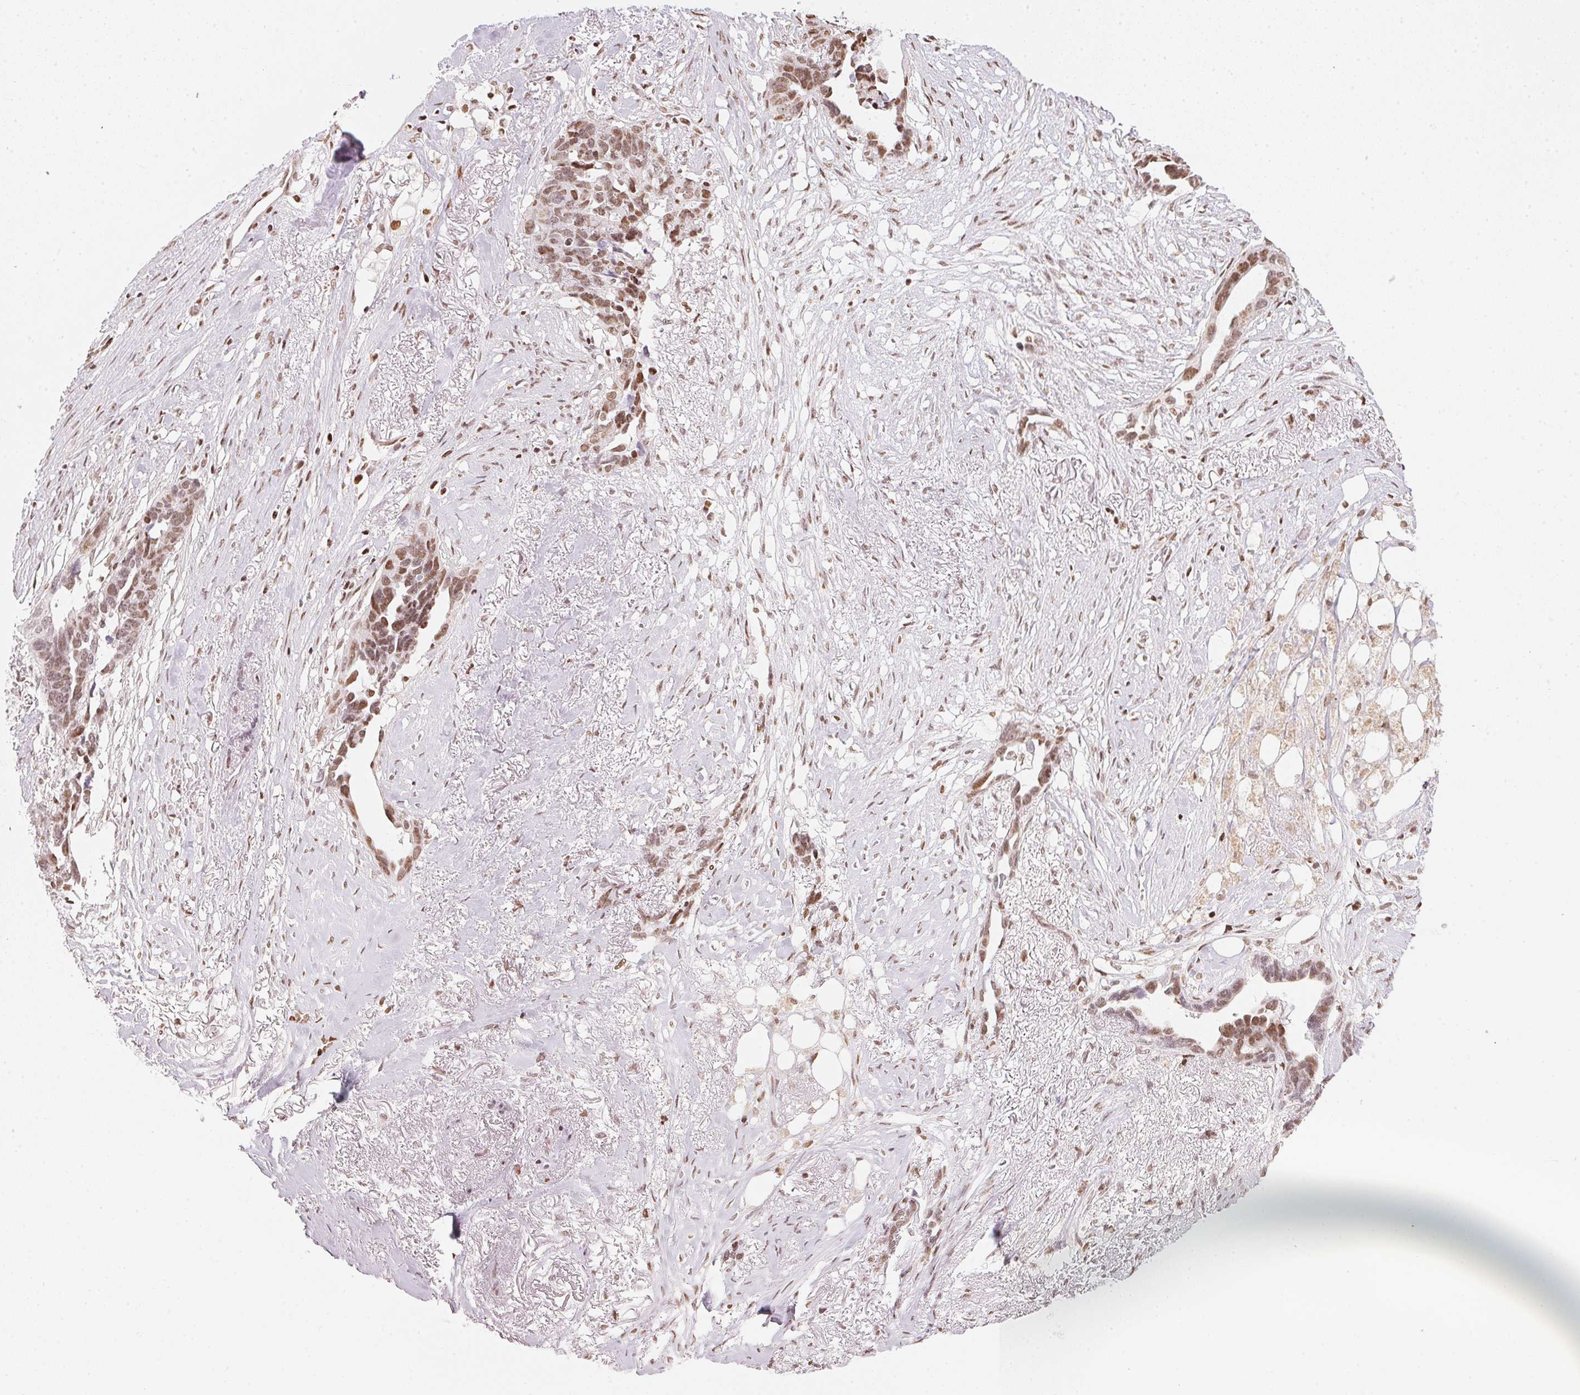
{"staining": {"intensity": "moderate", "quantity": "25%-75%", "location": "nuclear"}, "tissue": "ovarian cancer", "cell_type": "Tumor cells", "image_type": "cancer", "snomed": [{"axis": "morphology", "description": "Cystadenocarcinoma, serous, NOS"}, {"axis": "topography", "description": "Ovary"}], "caption": "Immunohistochemical staining of human ovarian serous cystadenocarcinoma reveals medium levels of moderate nuclear positivity in approximately 25%-75% of tumor cells.", "gene": "KAT6A", "patient": {"sex": "female", "age": 69}}